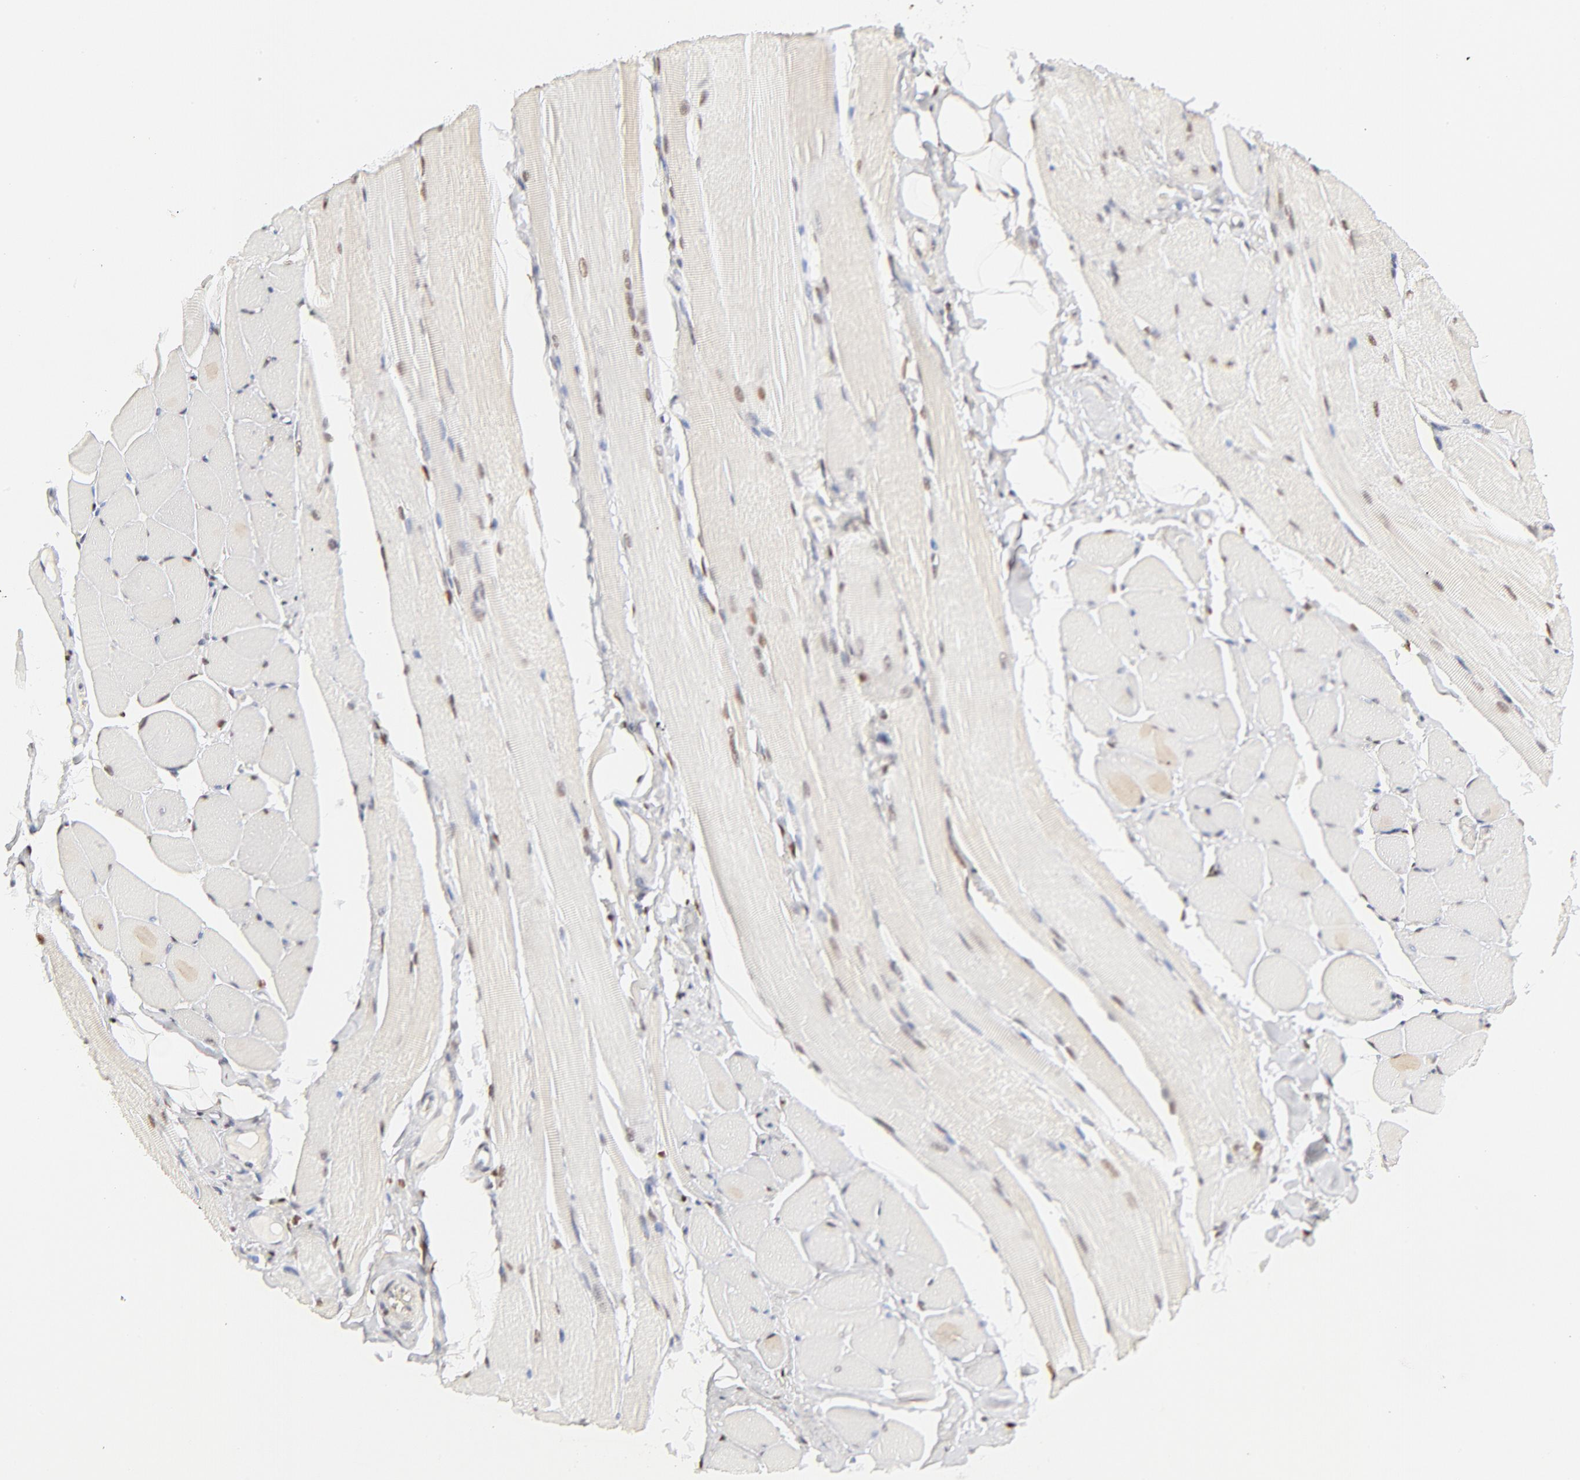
{"staining": {"intensity": "moderate", "quantity": "<25%", "location": "nuclear"}, "tissue": "skeletal muscle", "cell_type": "Myocytes", "image_type": "normal", "snomed": [{"axis": "morphology", "description": "Normal tissue, NOS"}, {"axis": "topography", "description": "Skeletal muscle"}, {"axis": "topography", "description": "Peripheral nerve tissue"}], "caption": "Brown immunohistochemical staining in normal human skeletal muscle demonstrates moderate nuclear expression in about <25% of myocytes.", "gene": "PBX1", "patient": {"sex": "female", "age": 84}}